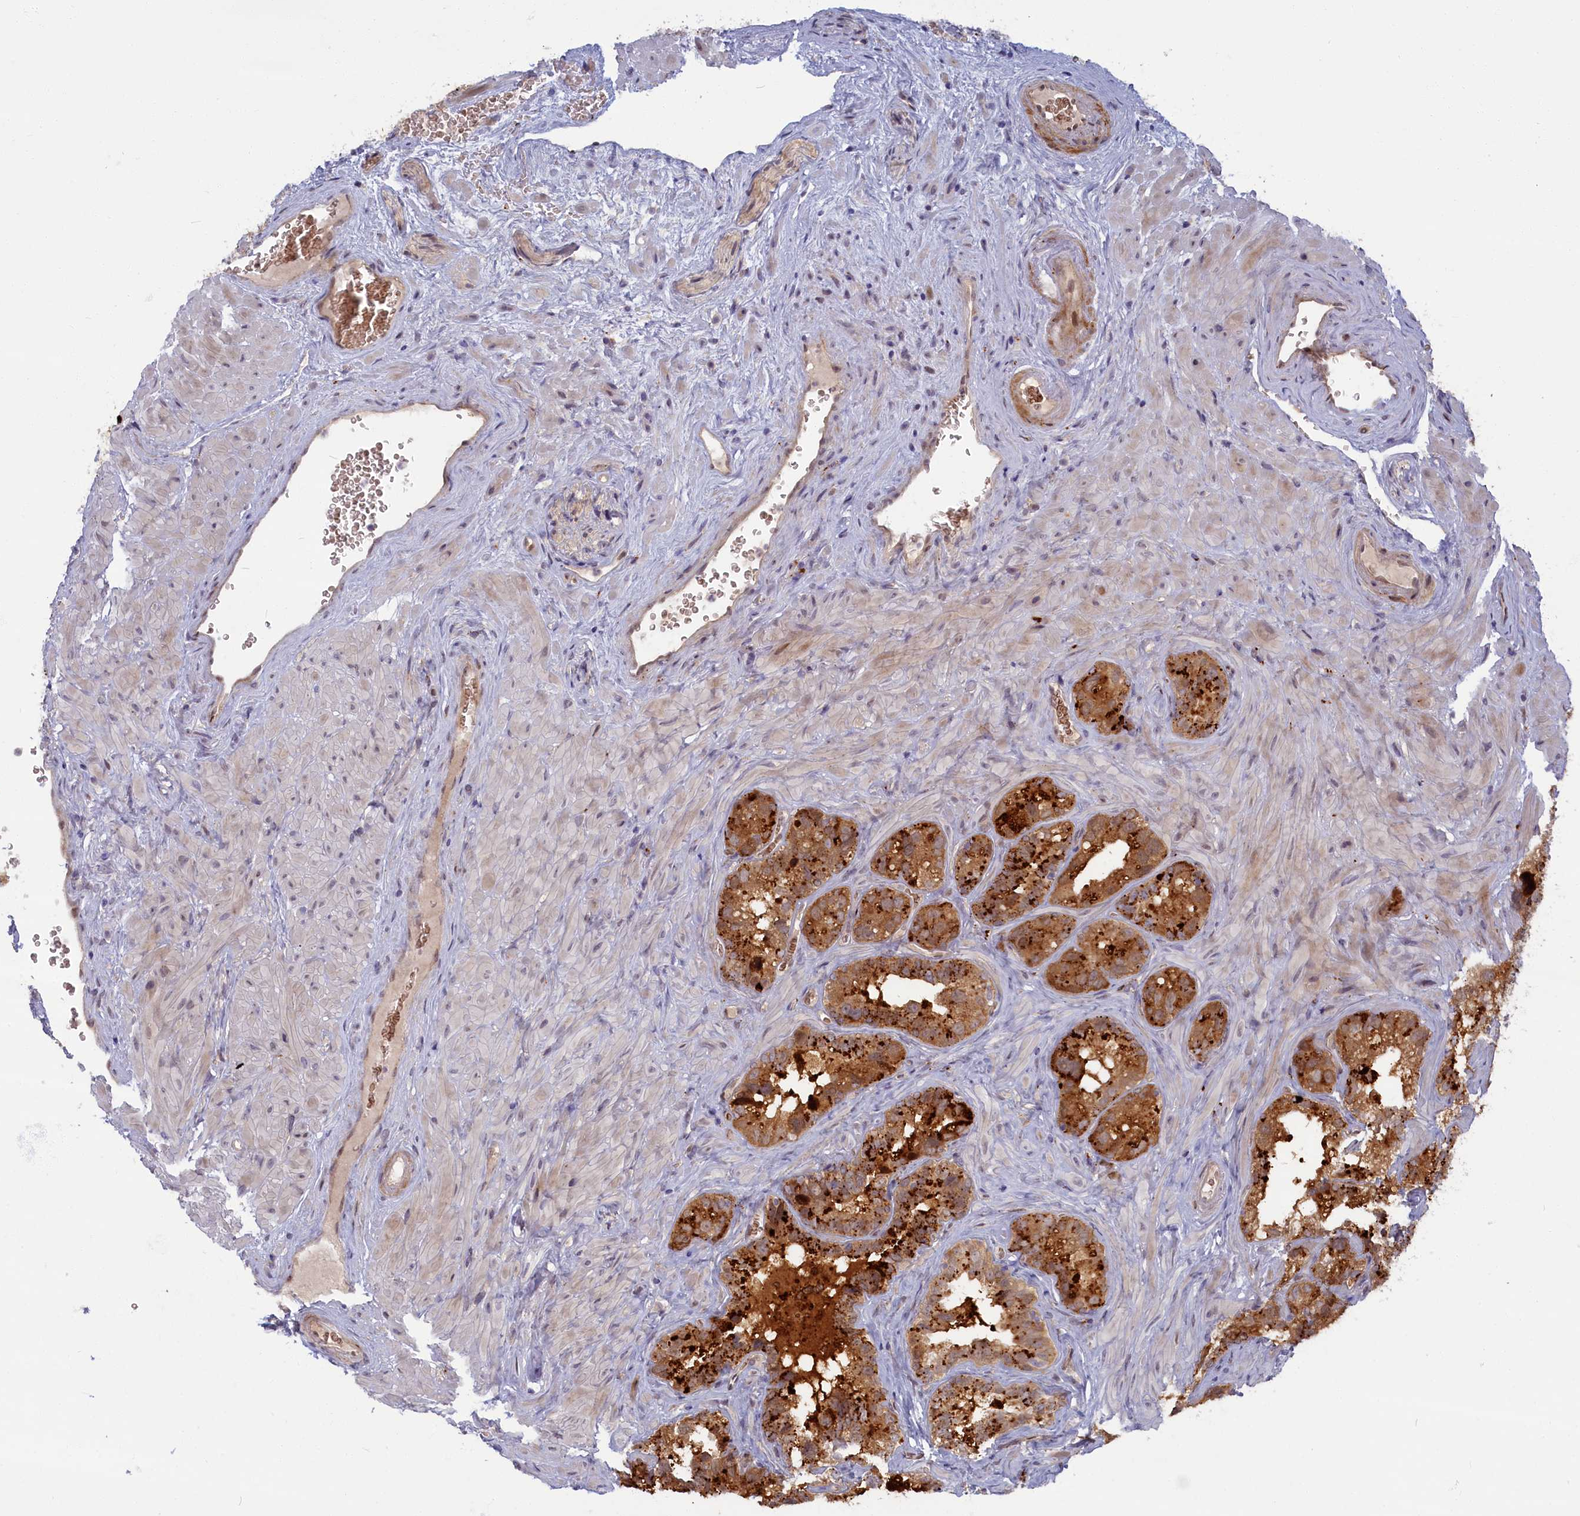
{"staining": {"intensity": "moderate", "quantity": ">75%", "location": "cytoplasmic/membranous"}, "tissue": "seminal vesicle", "cell_type": "Glandular cells", "image_type": "normal", "snomed": [{"axis": "morphology", "description": "Normal tissue, NOS"}, {"axis": "topography", "description": "Seminal veicle"}, {"axis": "topography", "description": "Peripheral nerve tissue"}], "caption": "Immunohistochemistry (IHC) (DAB (3,3'-diaminobenzidine)) staining of unremarkable seminal vesicle shows moderate cytoplasmic/membranous protein positivity in approximately >75% of glandular cells.", "gene": "FCSK", "patient": {"sex": "male", "age": 67}}